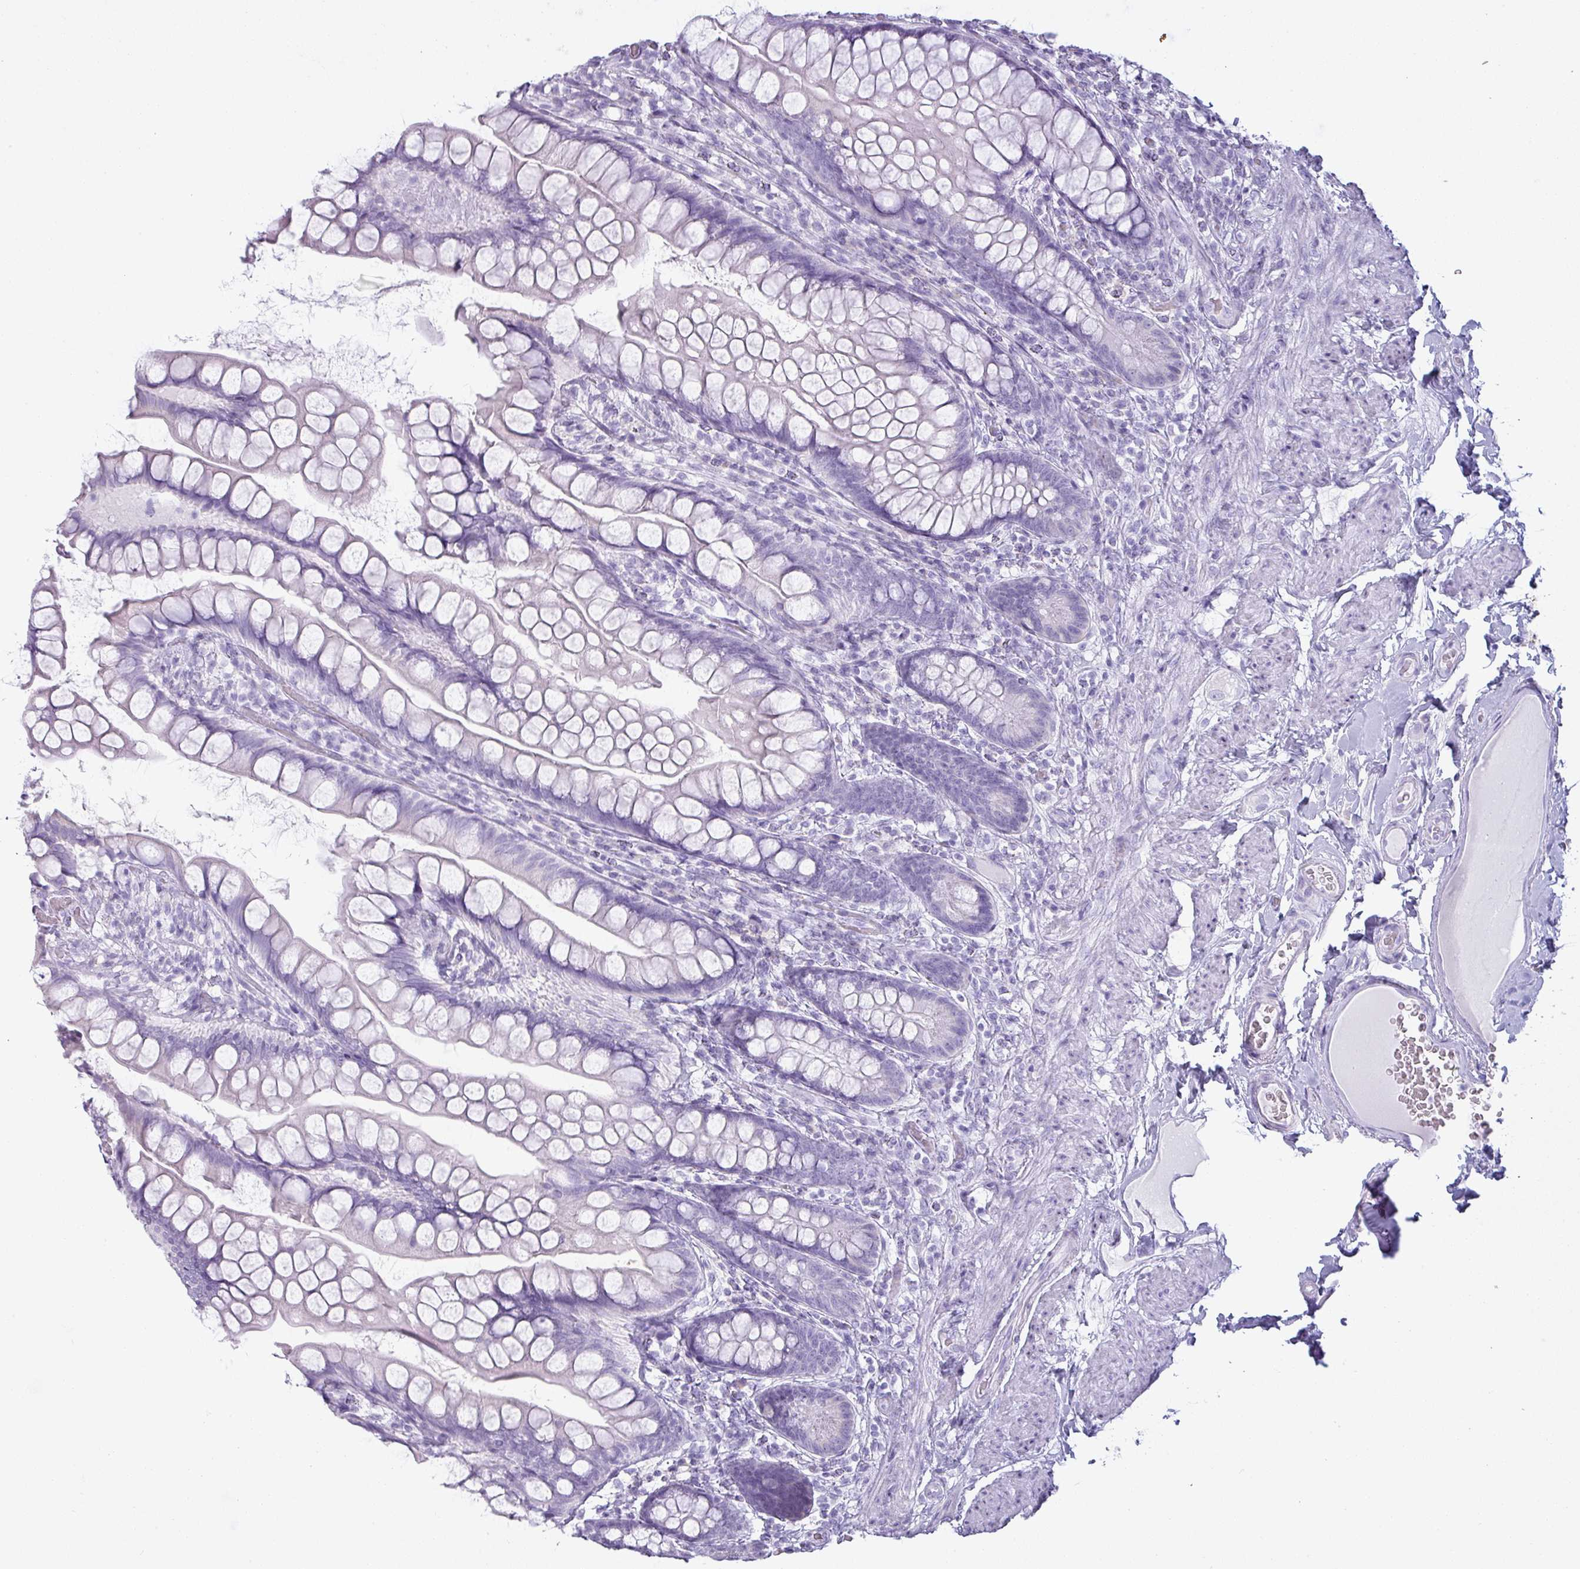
{"staining": {"intensity": "negative", "quantity": "none", "location": "none"}, "tissue": "small intestine", "cell_type": "Glandular cells", "image_type": "normal", "snomed": [{"axis": "morphology", "description": "Normal tissue, NOS"}, {"axis": "topography", "description": "Small intestine"}], "caption": "Small intestine stained for a protein using immunohistochemistry exhibits no positivity glandular cells.", "gene": "PGA3", "patient": {"sex": "male", "age": 70}}